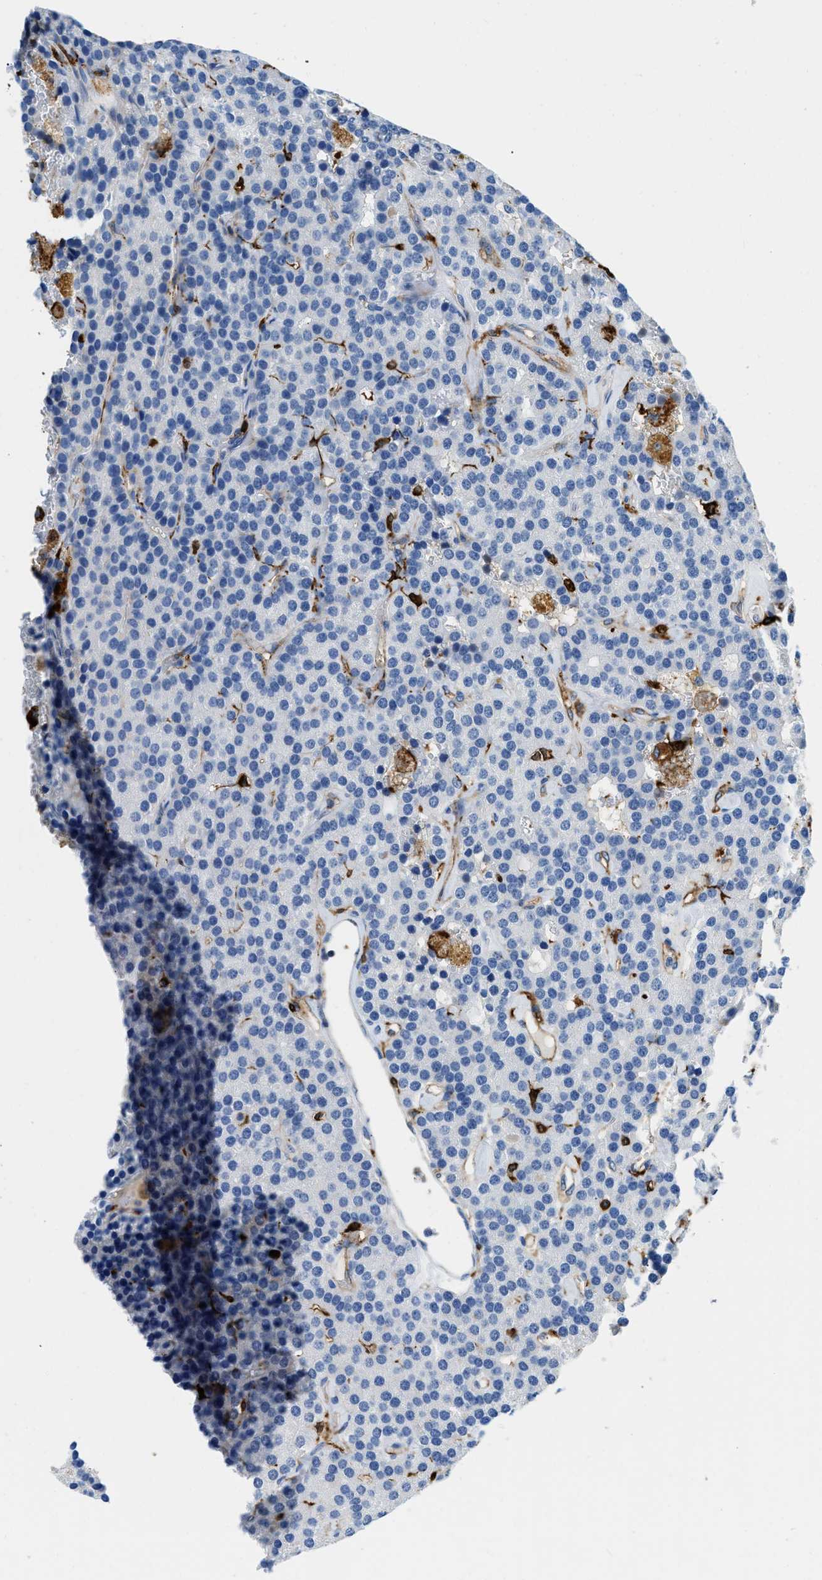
{"staining": {"intensity": "negative", "quantity": "none", "location": "none"}, "tissue": "parathyroid gland", "cell_type": "Glandular cells", "image_type": "normal", "snomed": [{"axis": "morphology", "description": "Normal tissue, NOS"}, {"axis": "morphology", "description": "Adenoma, NOS"}, {"axis": "topography", "description": "Parathyroid gland"}], "caption": "DAB immunohistochemical staining of normal human parathyroid gland shows no significant expression in glandular cells.", "gene": "CD226", "patient": {"sex": "female", "age": 86}}